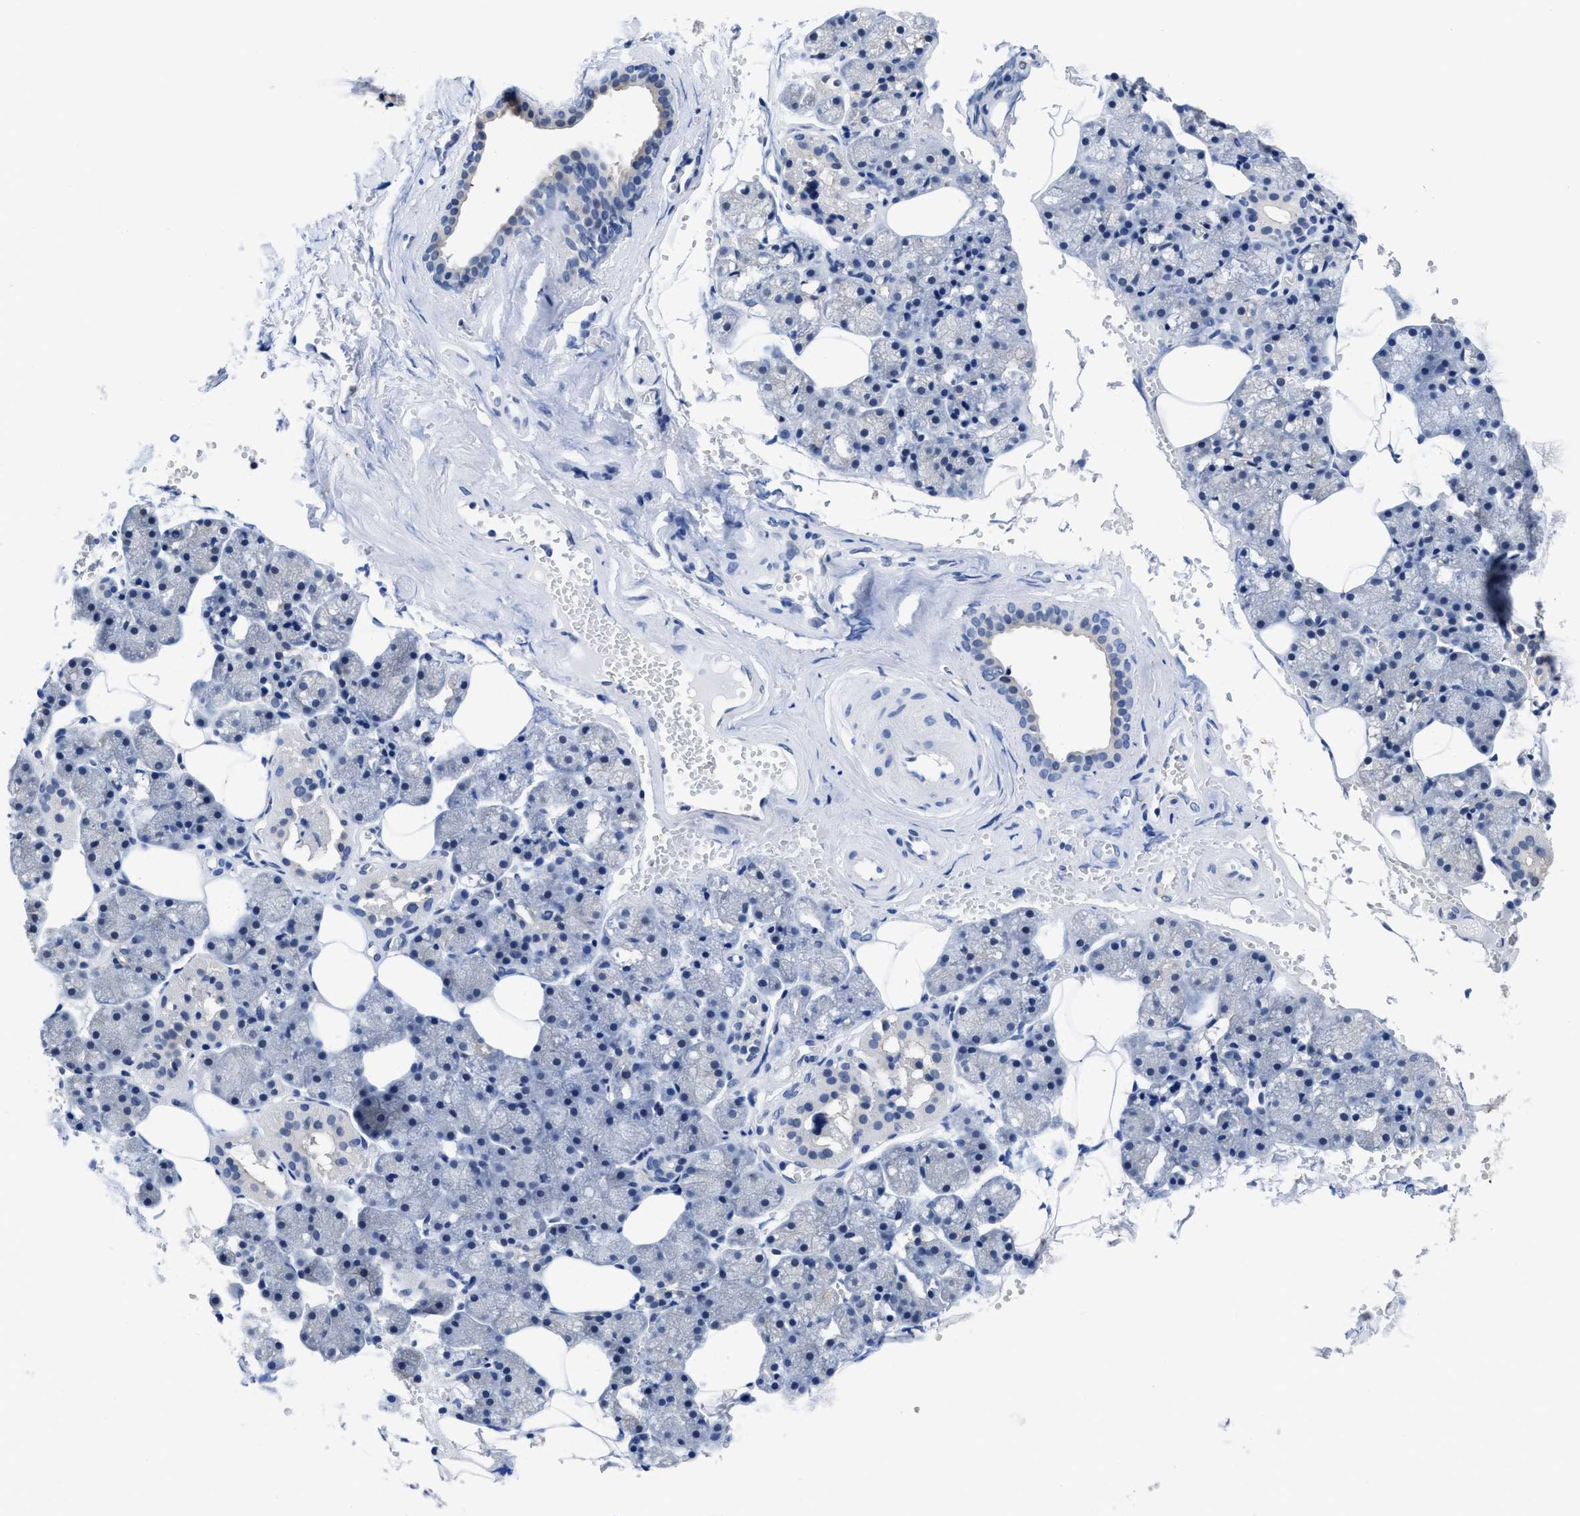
{"staining": {"intensity": "negative", "quantity": "none", "location": "none"}, "tissue": "salivary gland", "cell_type": "Glandular cells", "image_type": "normal", "snomed": [{"axis": "morphology", "description": "Normal tissue, NOS"}, {"axis": "topography", "description": "Salivary gland"}], "caption": "Glandular cells are negative for protein expression in normal human salivary gland. Brightfield microscopy of immunohistochemistry stained with DAB (brown) and hematoxylin (blue), captured at high magnification.", "gene": "HOOK1", "patient": {"sex": "male", "age": 62}}